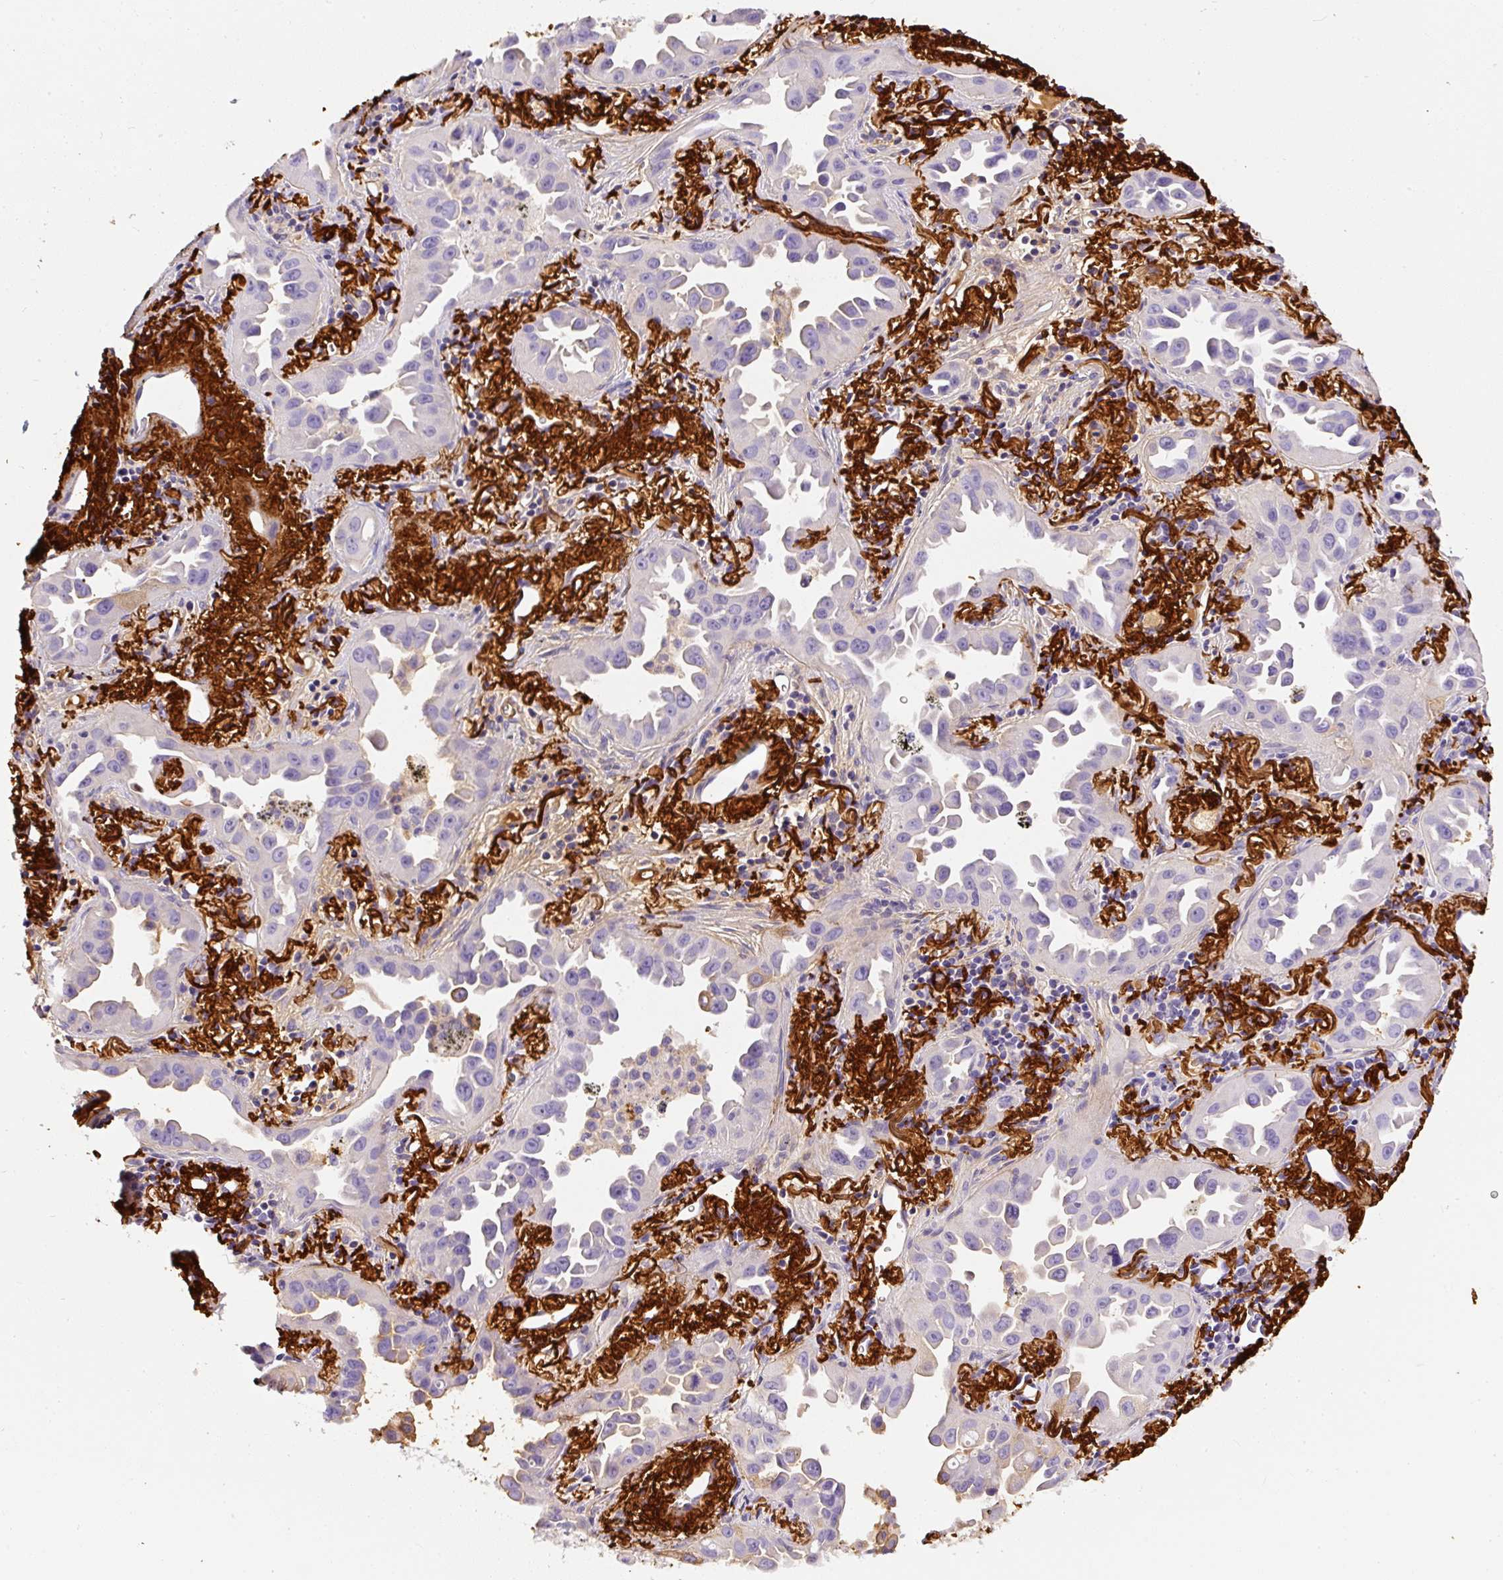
{"staining": {"intensity": "negative", "quantity": "none", "location": "none"}, "tissue": "lung cancer", "cell_type": "Tumor cells", "image_type": "cancer", "snomed": [{"axis": "morphology", "description": "Adenocarcinoma, NOS"}, {"axis": "topography", "description": "Lung"}], "caption": "Histopathology image shows no significant protein staining in tumor cells of lung cancer.", "gene": "APCS", "patient": {"sex": "male", "age": 68}}